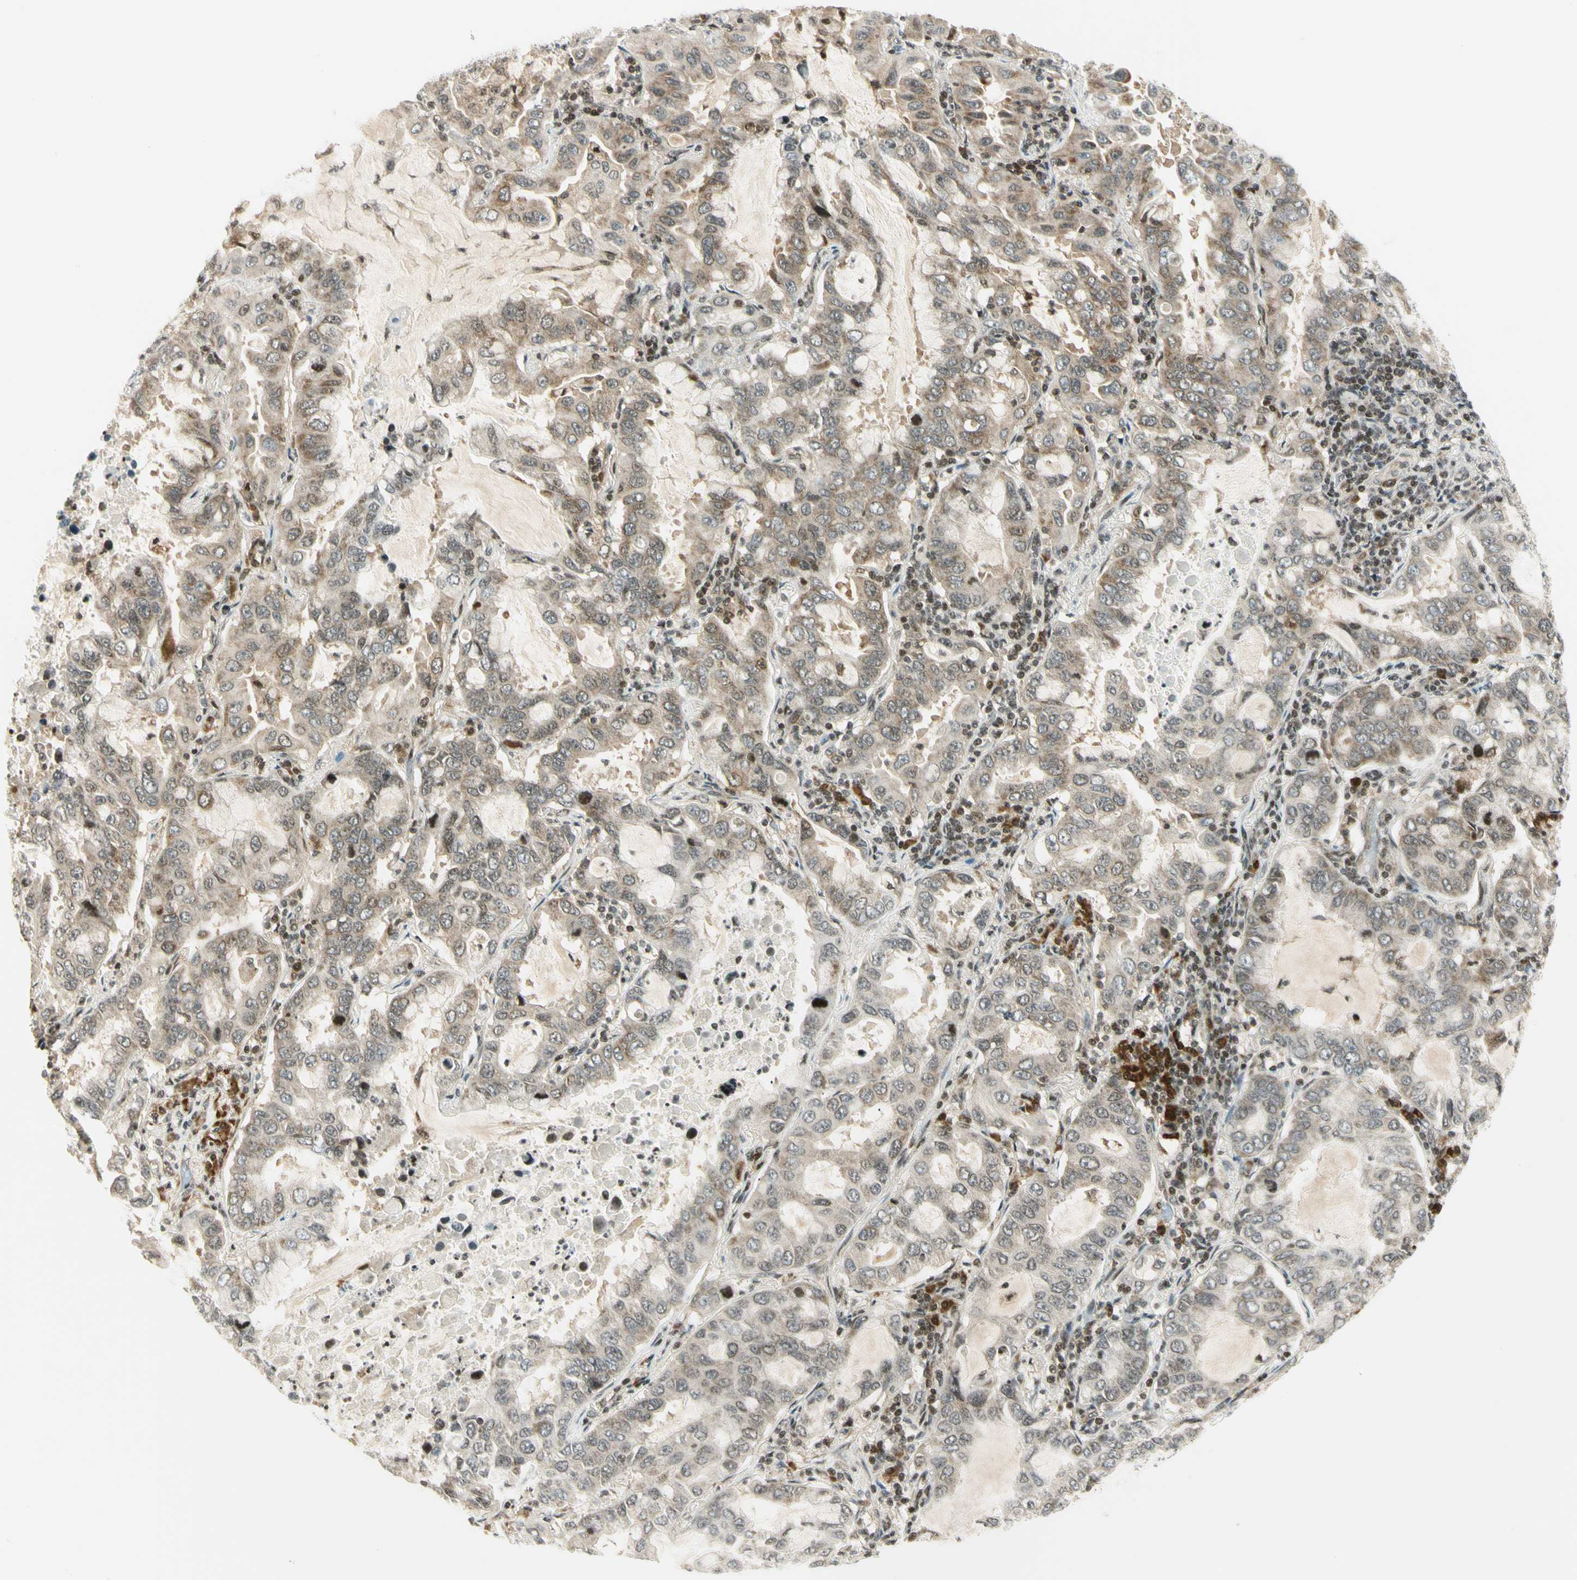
{"staining": {"intensity": "moderate", "quantity": "25%-75%", "location": "cytoplasmic/membranous,nuclear"}, "tissue": "lung cancer", "cell_type": "Tumor cells", "image_type": "cancer", "snomed": [{"axis": "morphology", "description": "Adenocarcinoma, NOS"}, {"axis": "topography", "description": "Lung"}], "caption": "An immunohistochemistry histopathology image of tumor tissue is shown. Protein staining in brown shows moderate cytoplasmic/membranous and nuclear positivity in lung adenocarcinoma within tumor cells.", "gene": "TPT1", "patient": {"sex": "male", "age": 64}}